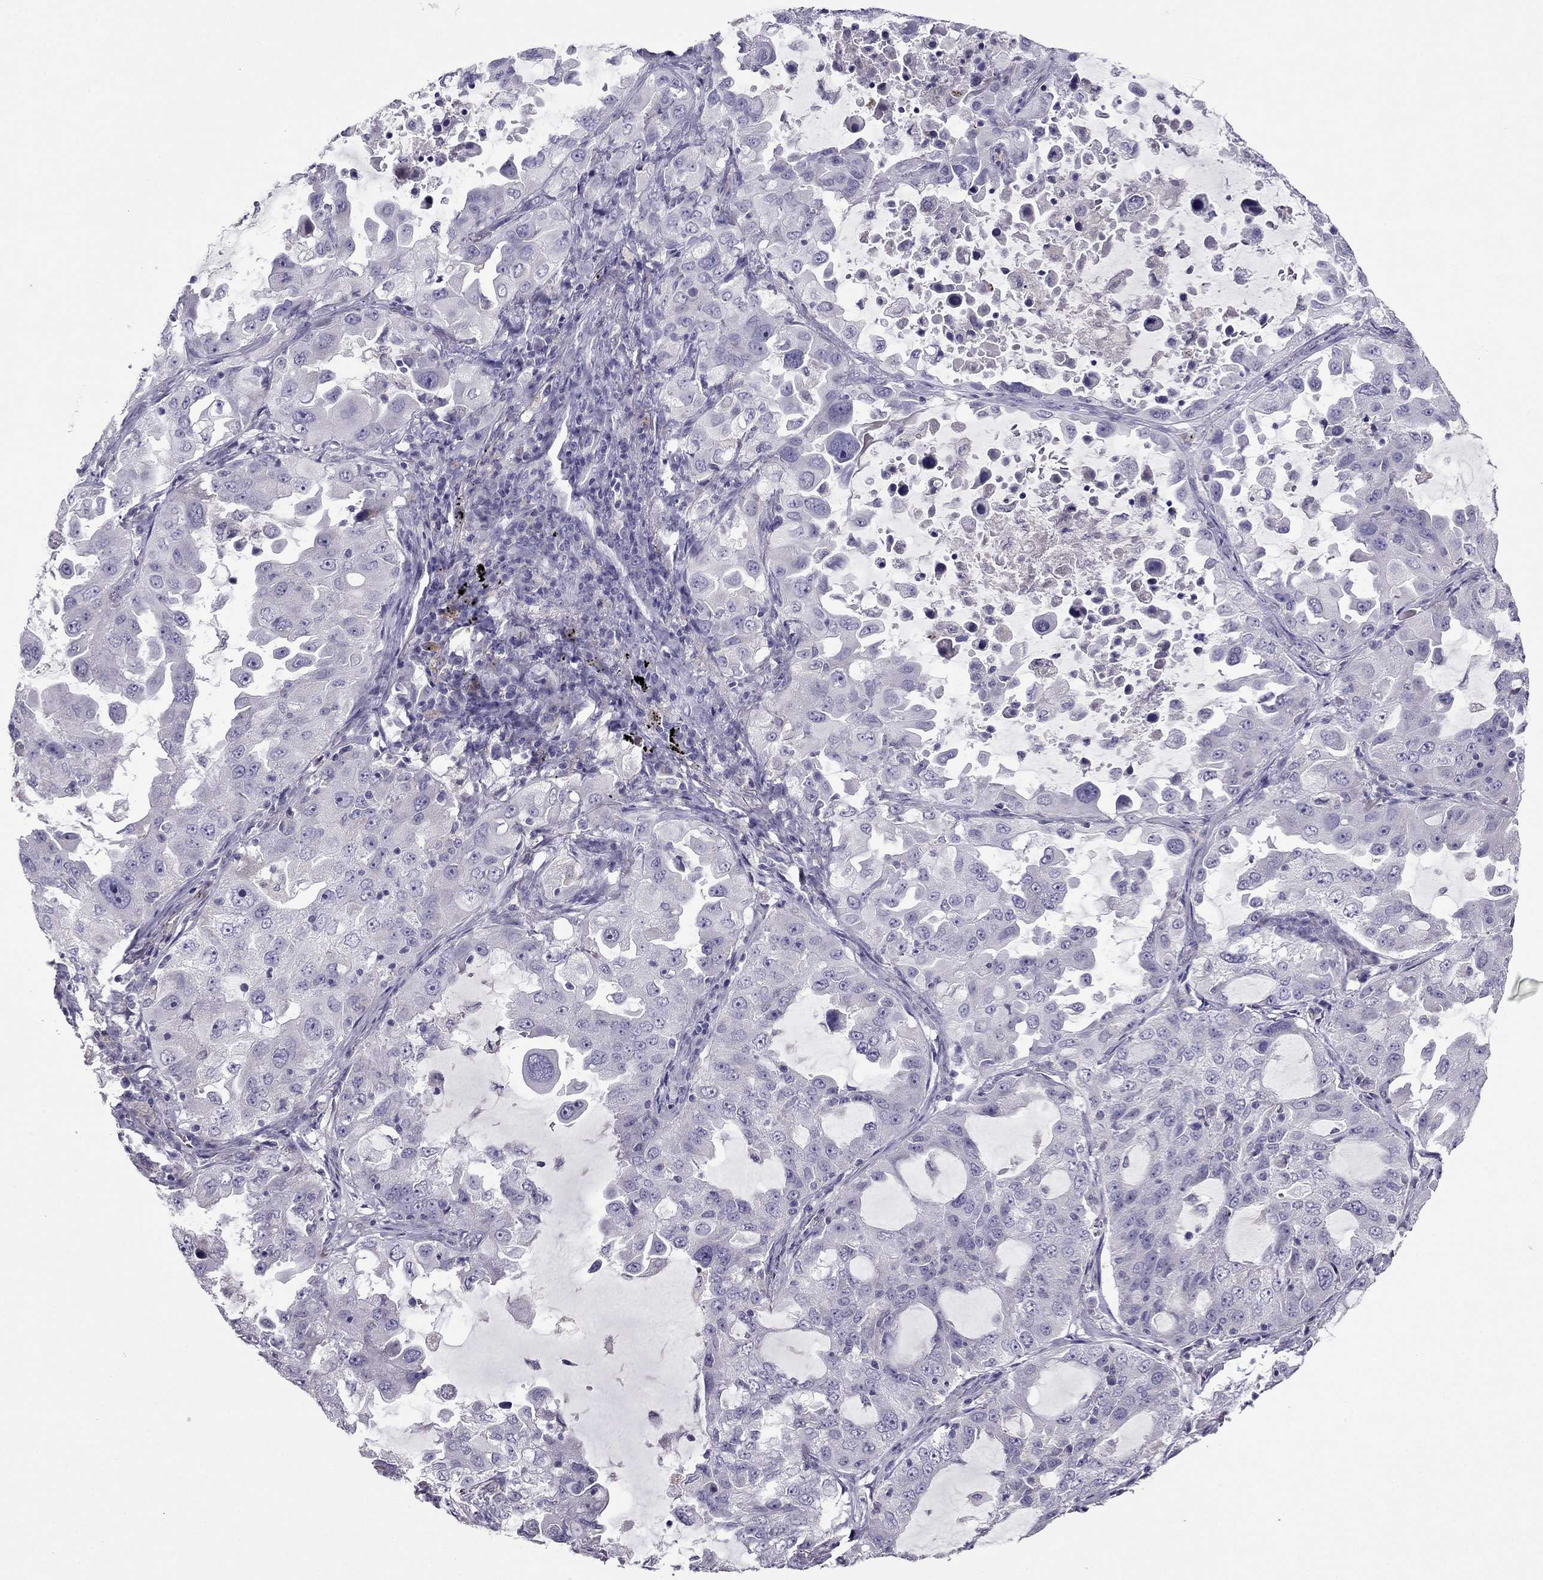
{"staining": {"intensity": "negative", "quantity": "none", "location": "none"}, "tissue": "lung cancer", "cell_type": "Tumor cells", "image_type": "cancer", "snomed": [{"axis": "morphology", "description": "Adenocarcinoma, NOS"}, {"axis": "topography", "description": "Lung"}], "caption": "Tumor cells show no significant staining in adenocarcinoma (lung).", "gene": "RGS8", "patient": {"sex": "female", "age": 61}}